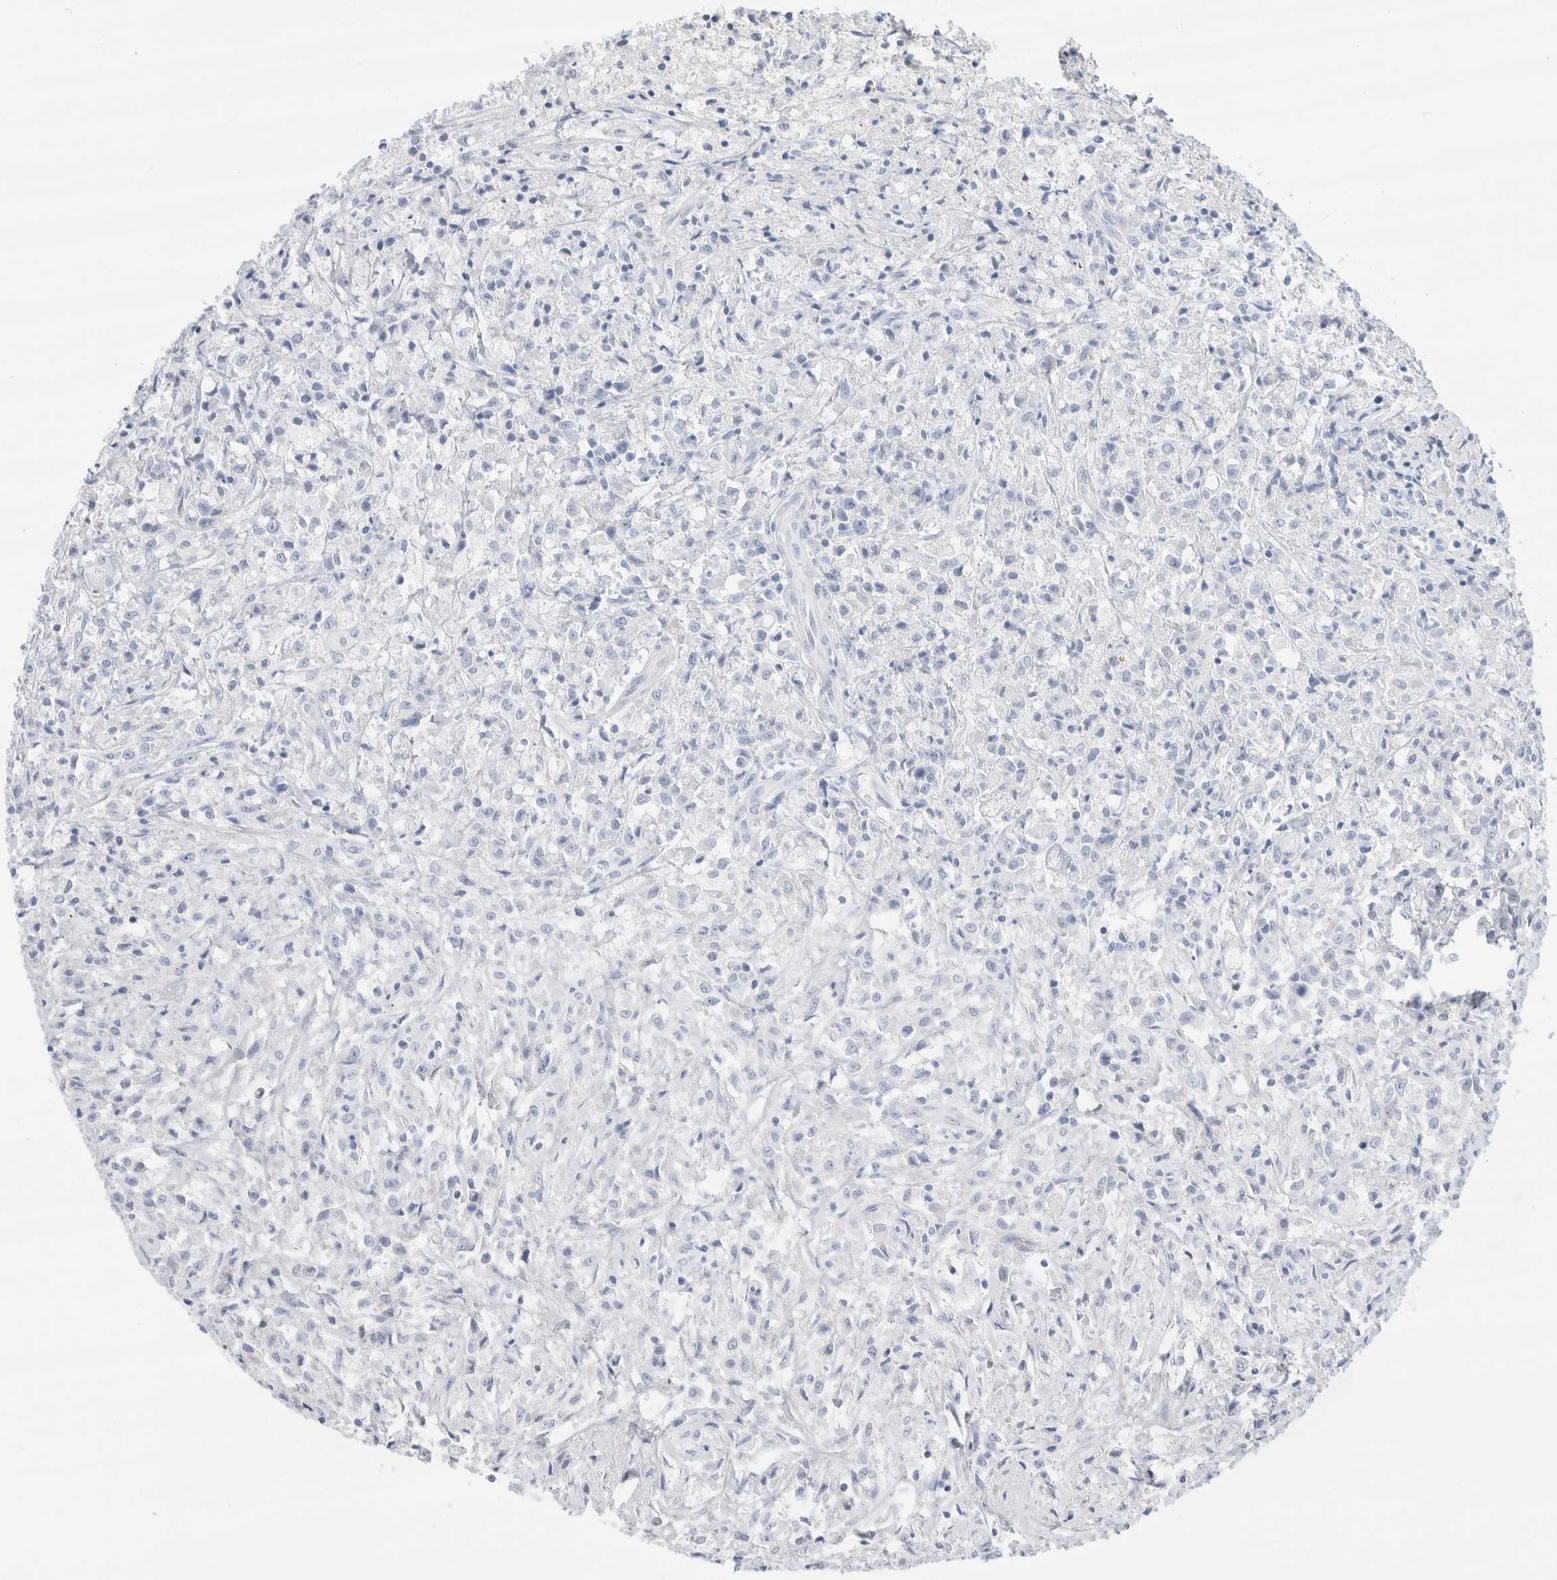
{"staining": {"intensity": "negative", "quantity": "none", "location": "none"}, "tissue": "testis cancer", "cell_type": "Tumor cells", "image_type": "cancer", "snomed": [{"axis": "morphology", "description": "Carcinoma, Embryonal, NOS"}, {"axis": "topography", "description": "Testis"}], "caption": "An immunohistochemistry (IHC) histopathology image of testis embryonal carcinoma is shown. There is no staining in tumor cells of testis embryonal carcinoma.", "gene": "ECHDC2", "patient": {"sex": "male", "age": 2}}